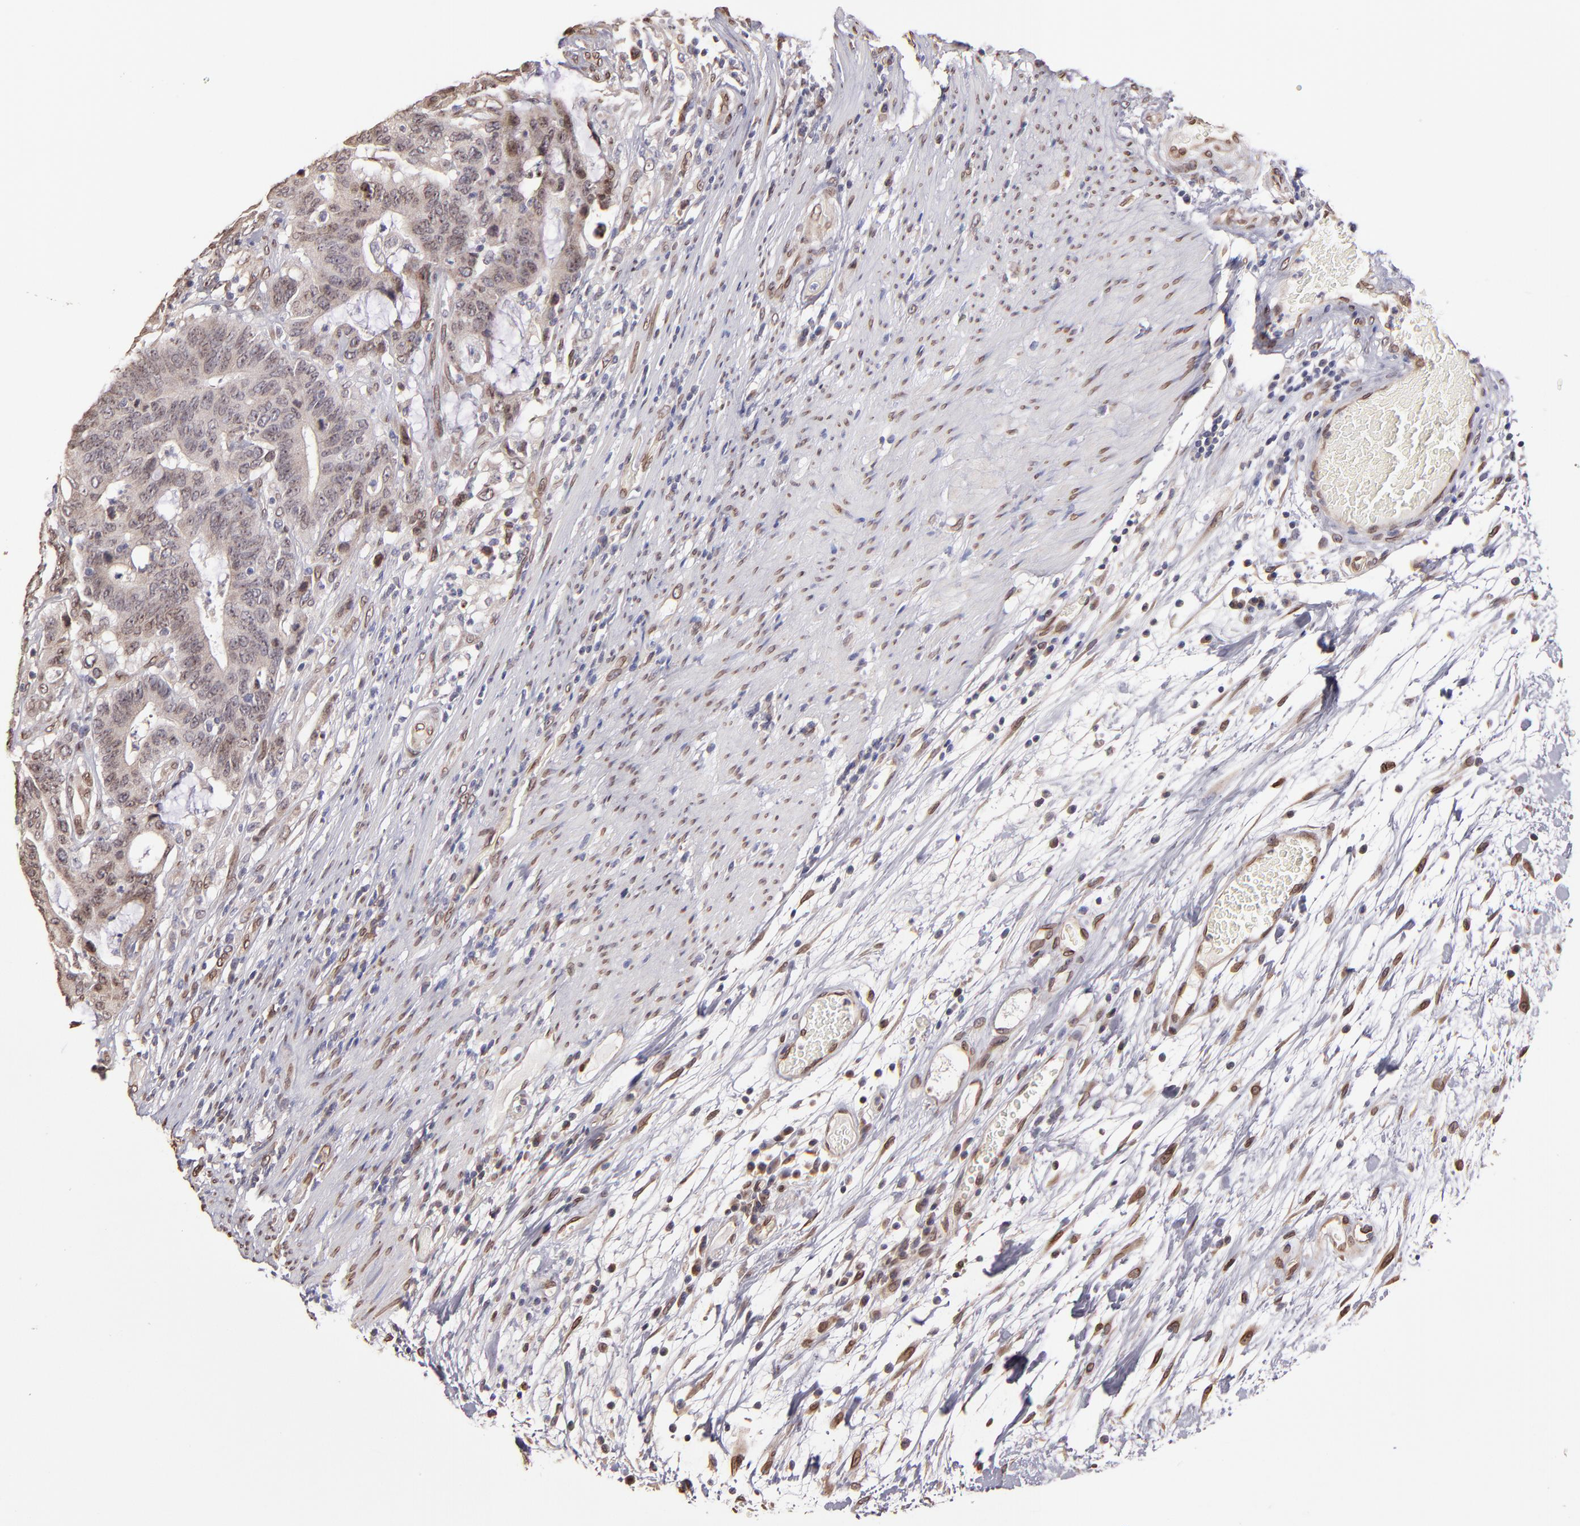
{"staining": {"intensity": "weak", "quantity": ">75%", "location": "cytoplasmic/membranous"}, "tissue": "colorectal cancer", "cell_type": "Tumor cells", "image_type": "cancer", "snomed": [{"axis": "morphology", "description": "Adenocarcinoma, NOS"}, {"axis": "topography", "description": "Colon"}], "caption": "This image shows immunohistochemistry staining of colorectal cancer, with low weak cytoplasmic/membranous staining in about >75% of tumor cells.", "gene": "PUM3", "patient": {"sex": "male", "age": 54}}